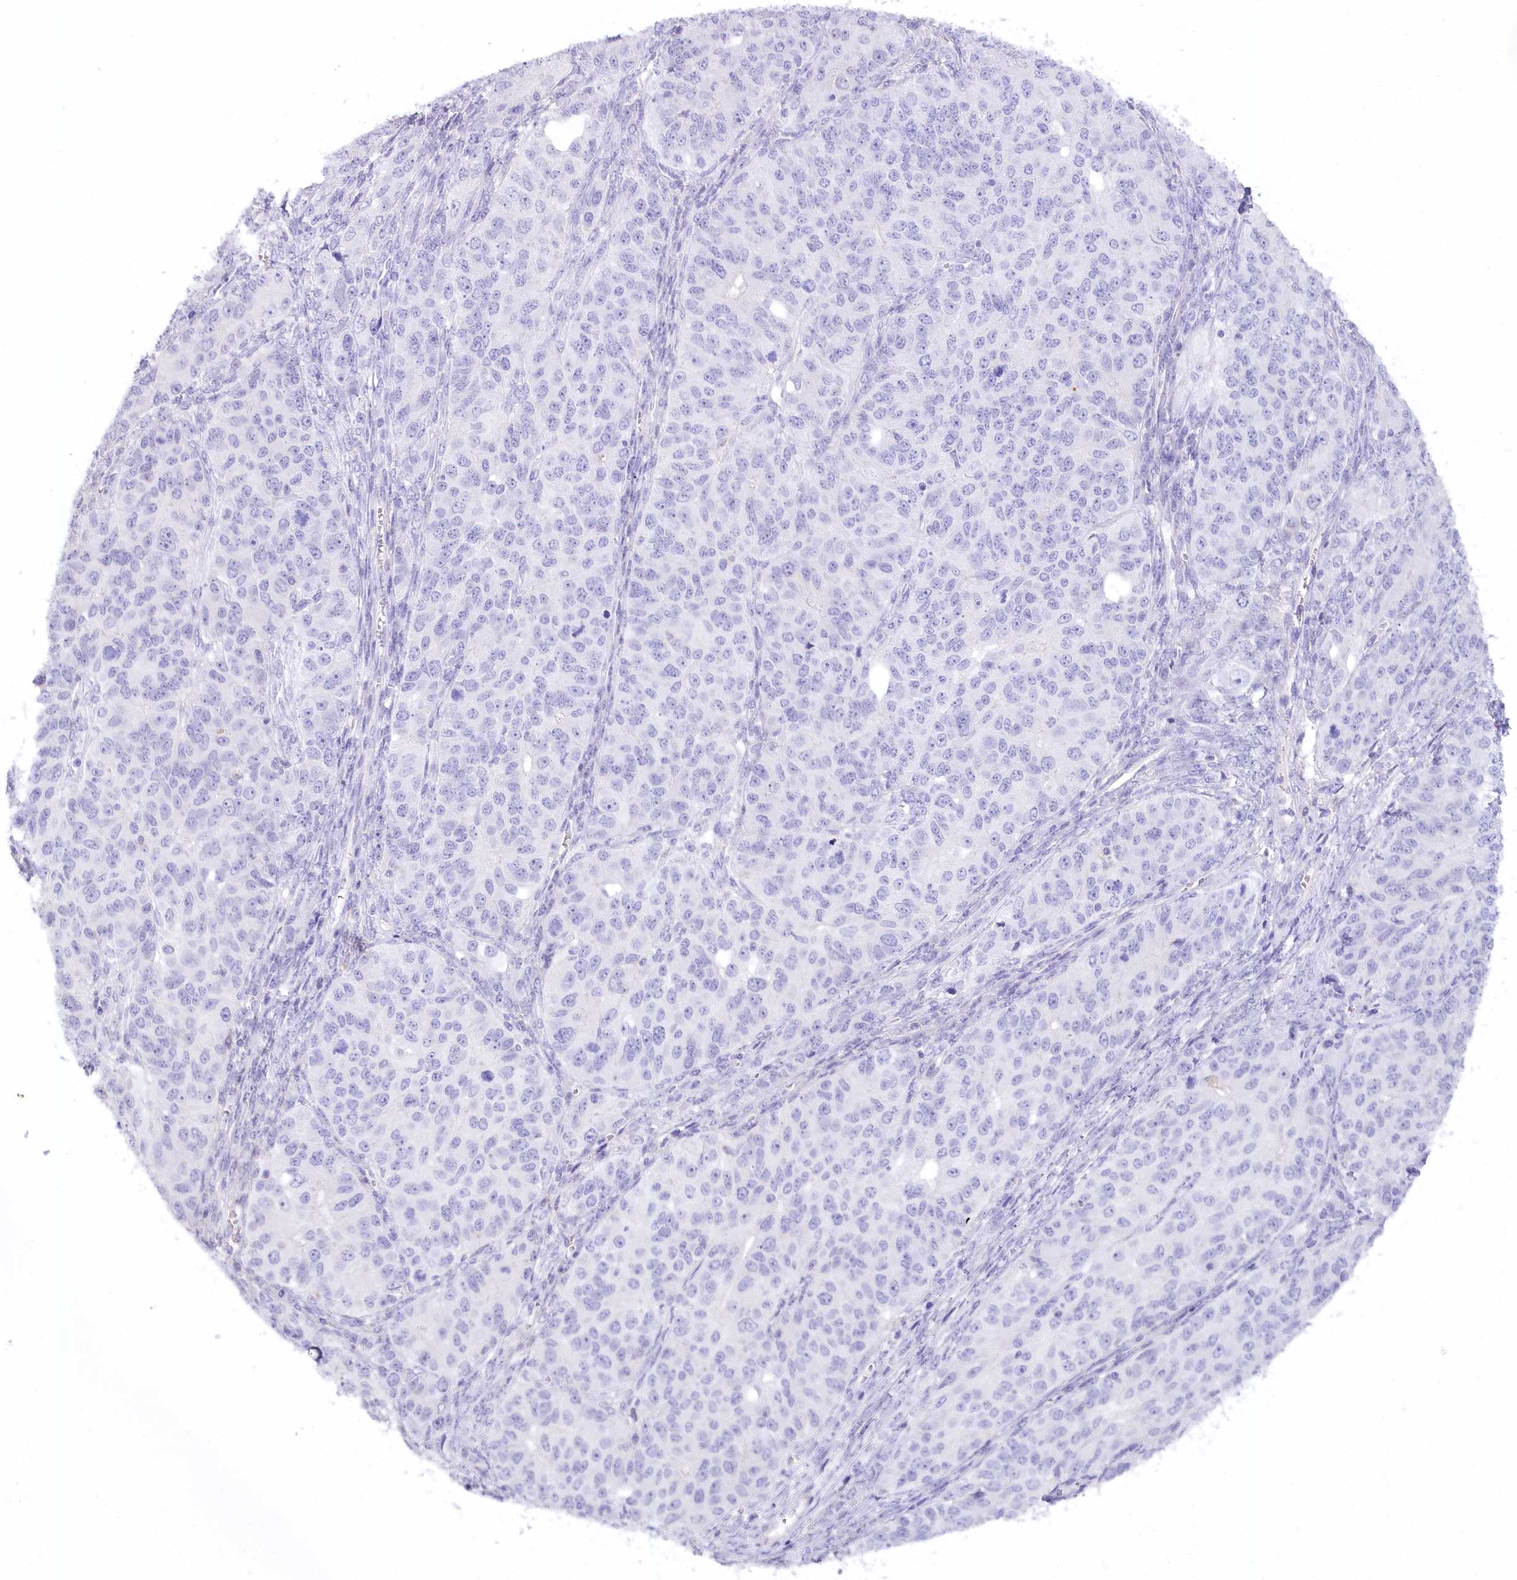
{"staining": {"intensity": "negative", "quantity": "none", "location": "none"}, "tissue": "ovarian cancer", "cell_type": "Tumor cells", "image_type": "cancer", "snomed": [{"axis": "morphology", "description": "Carcinoma, endometroid"}, {"axis": "topography", "description": "Ovary"}], "caption": "Immunohistochemistry of human ovarian cancer (endometroid carcinoma) shows no expression in tumor cells. The staining is performed using DAB brown chromogen with nuclei counter-stained in using hematoxylin.", "gene": "MYOZ1", "patient": {"sex": "female", "age": 51}}